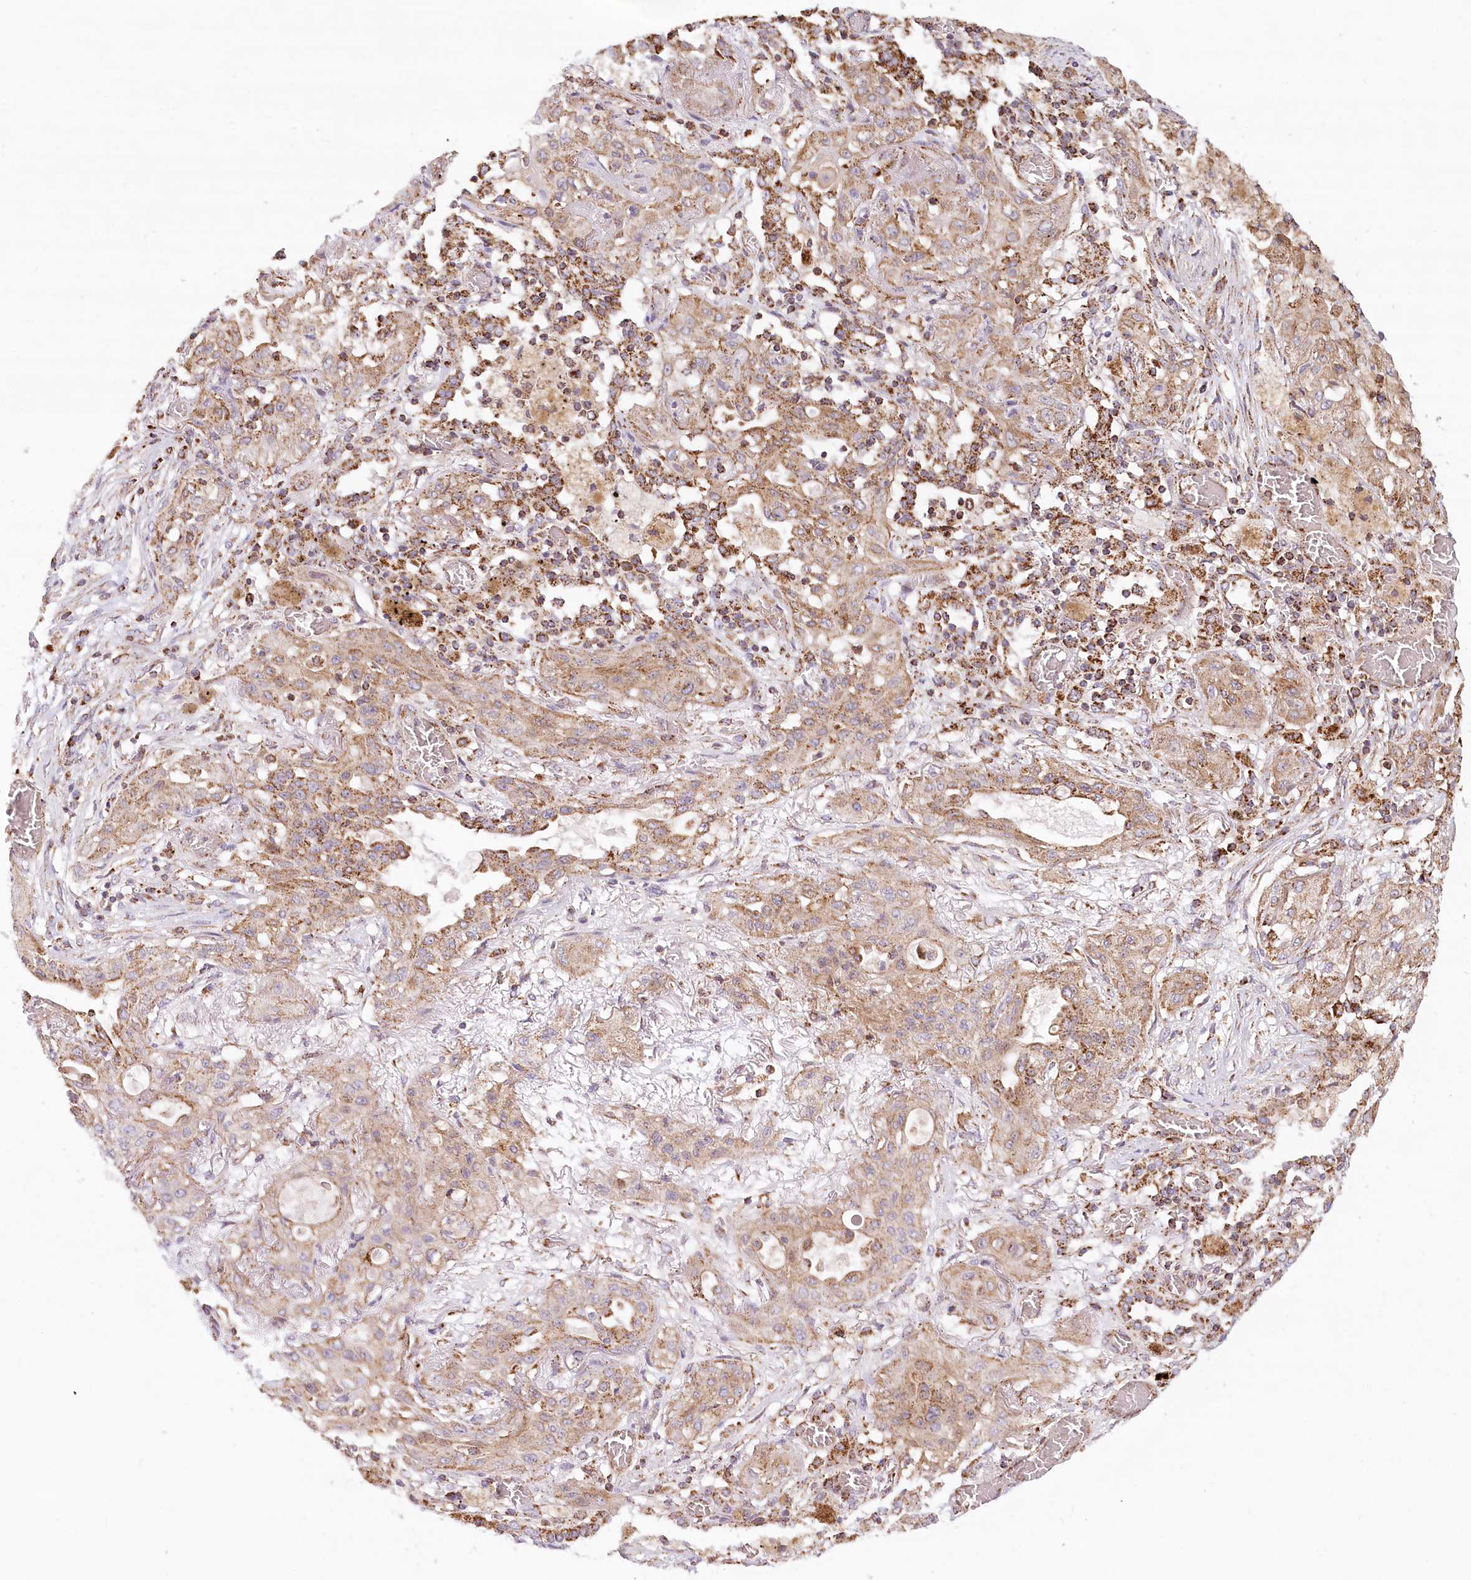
{"staining": {"intensity": "moderate", "quantity": "25%-75%", "location": "cytoplasmic/membranous"}, "tissue": "lung cancer", "cell_type": "Tumor cells", "image_type": "cancer", "snomed": [{"axis": "morphology", "description": "Squamous cell carcinoma, NOS"}, {"axis": "topography", "description": "Lung"}], "caption": "A high-resolution histopathology image shows immunohistochemistry staining of lung cancer, which reveals moderate cytoplasmic/membranous positivity in approximately 25%-75% of tumor cells.", "gene": "UMPS", "patient": {"sex": "female", "age": 47}}